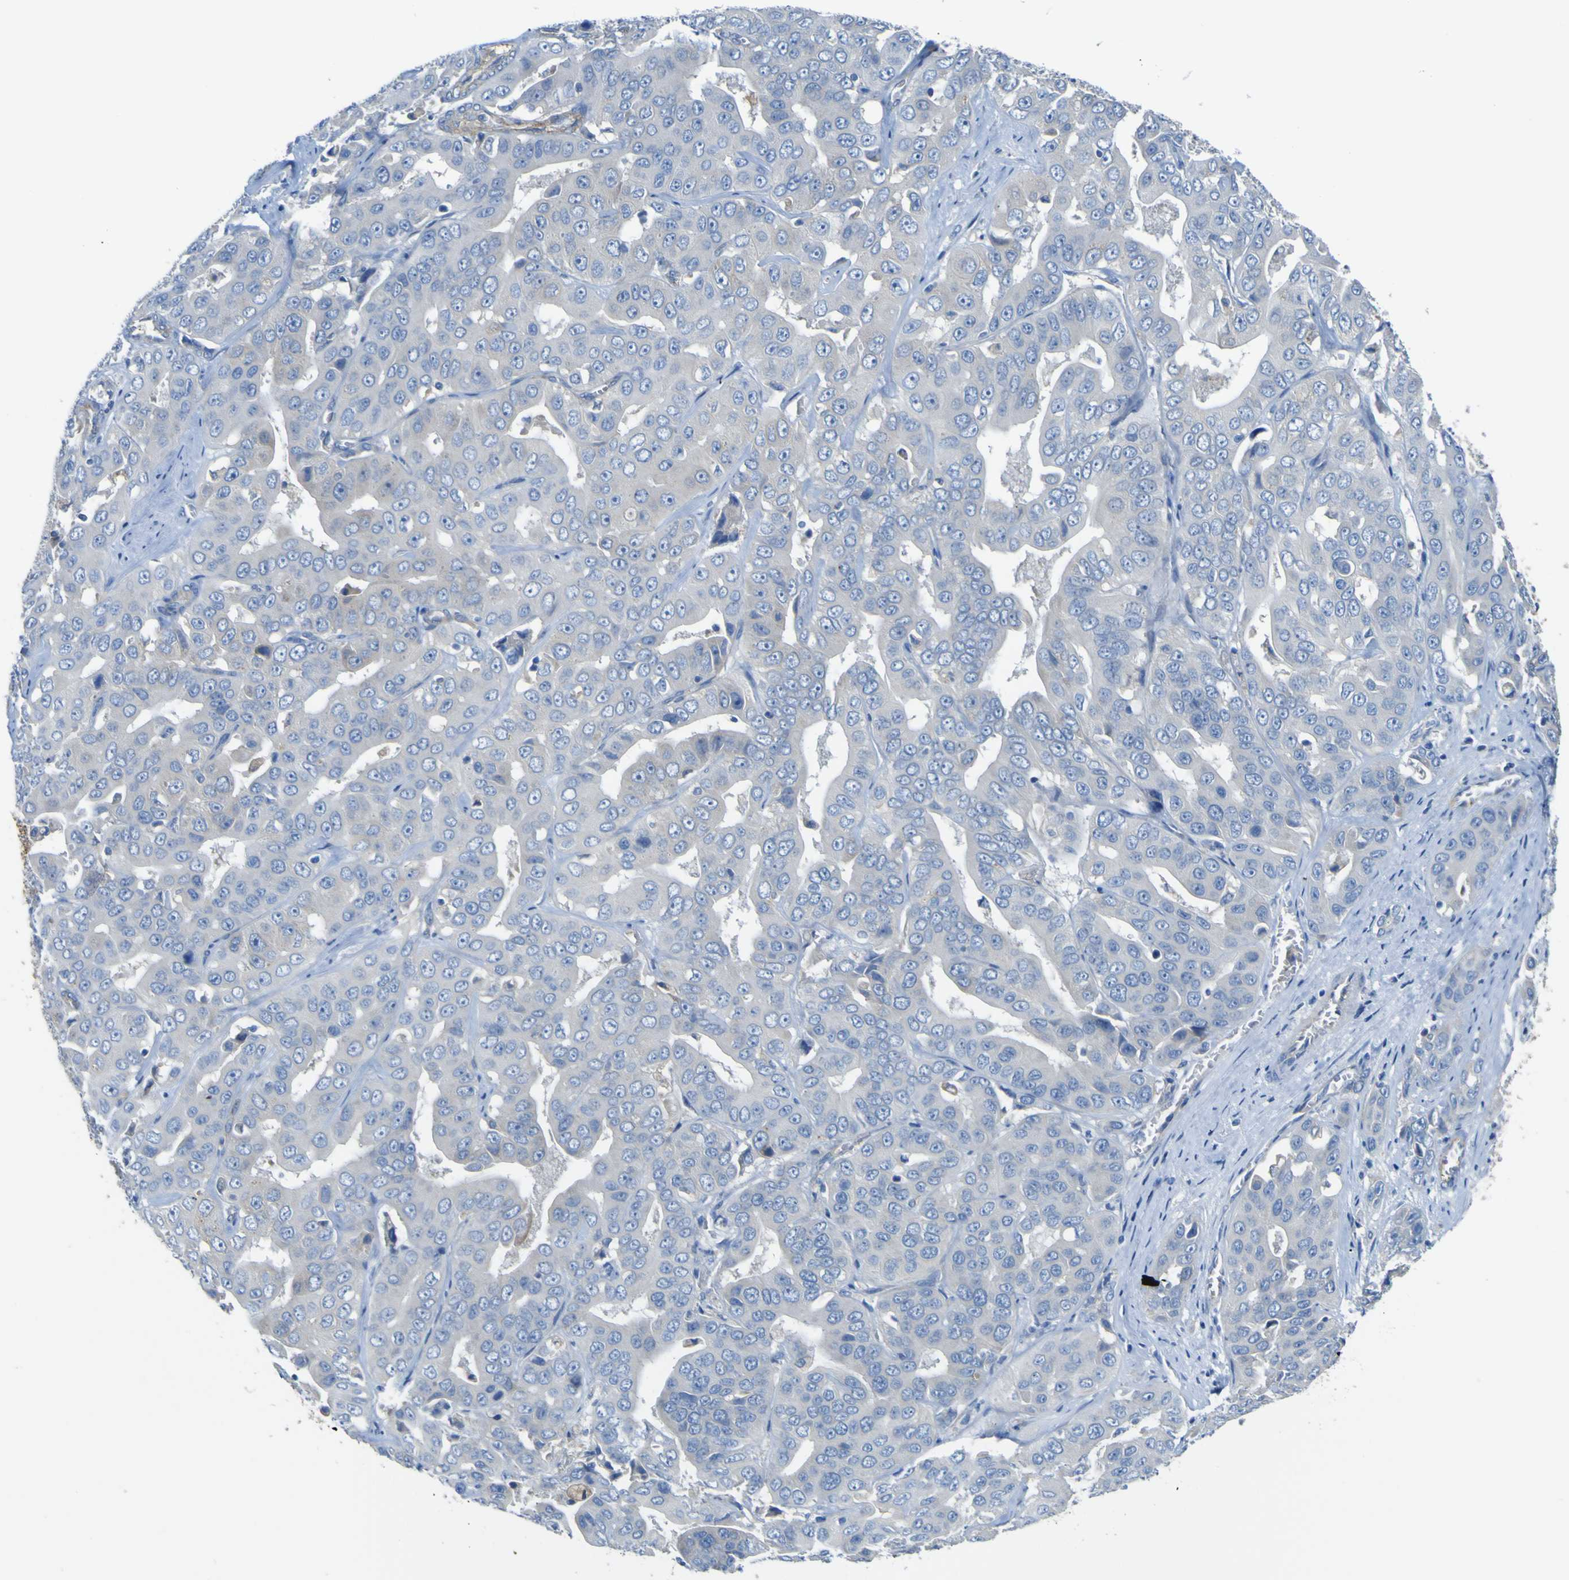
{"staining": {"intensity": "negative", "quantity": "none", "location": "none"}, "tissue": "liver cancer", "cell_type": "Tumor cells", "image_type": "cancer", "snomed": [{"axis": "morphology", "description": "Cholangiocarcinoma"}, {"axis": "topography", "description": "Liver"}], "caption": "Tumor cells are negative for protein expression in human liver cholangiocarcinoma. (Brightfield microscopy of DAB IHC at high magnification).", "gene": "ADGRA2", "patient": {"sex": "female", "age": 52}}